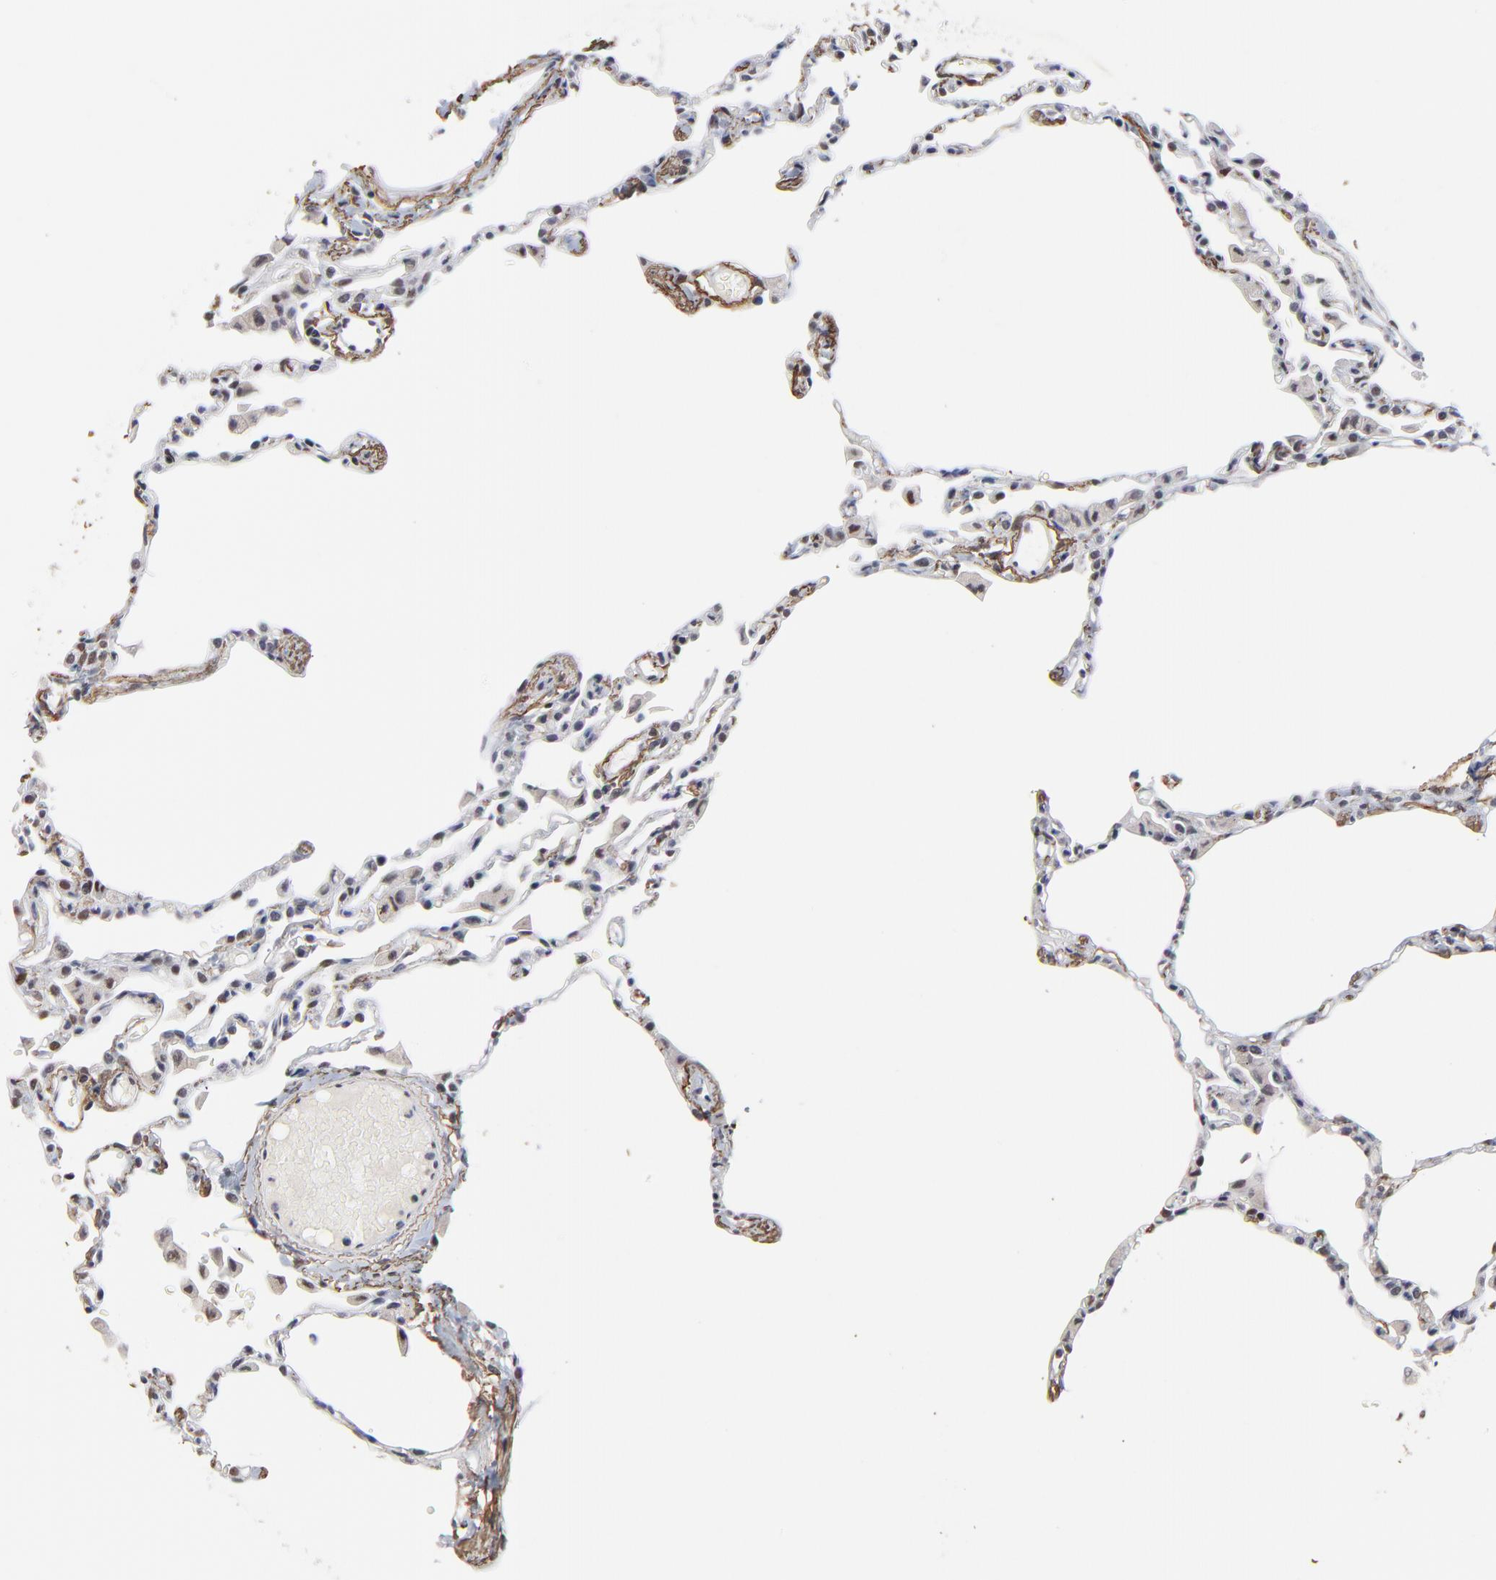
{"staining": {"intensity": "weak", "quantity": "<25%", "location": "nuclear"}, "tissue": "lung", "cell_type": "Alveolar cells", "image_type": "normal", "snomed": [{"axis": "morphology", "description": "Normal tissue, NOS"}, {"axis": "topography", "description": "Lung"}], "caption": "An image of lung stained for a protein exhibits no brown staining in alveolar cells.", "gene": "OGFOD1", "patient": {"sex": "female", "age": 49}}